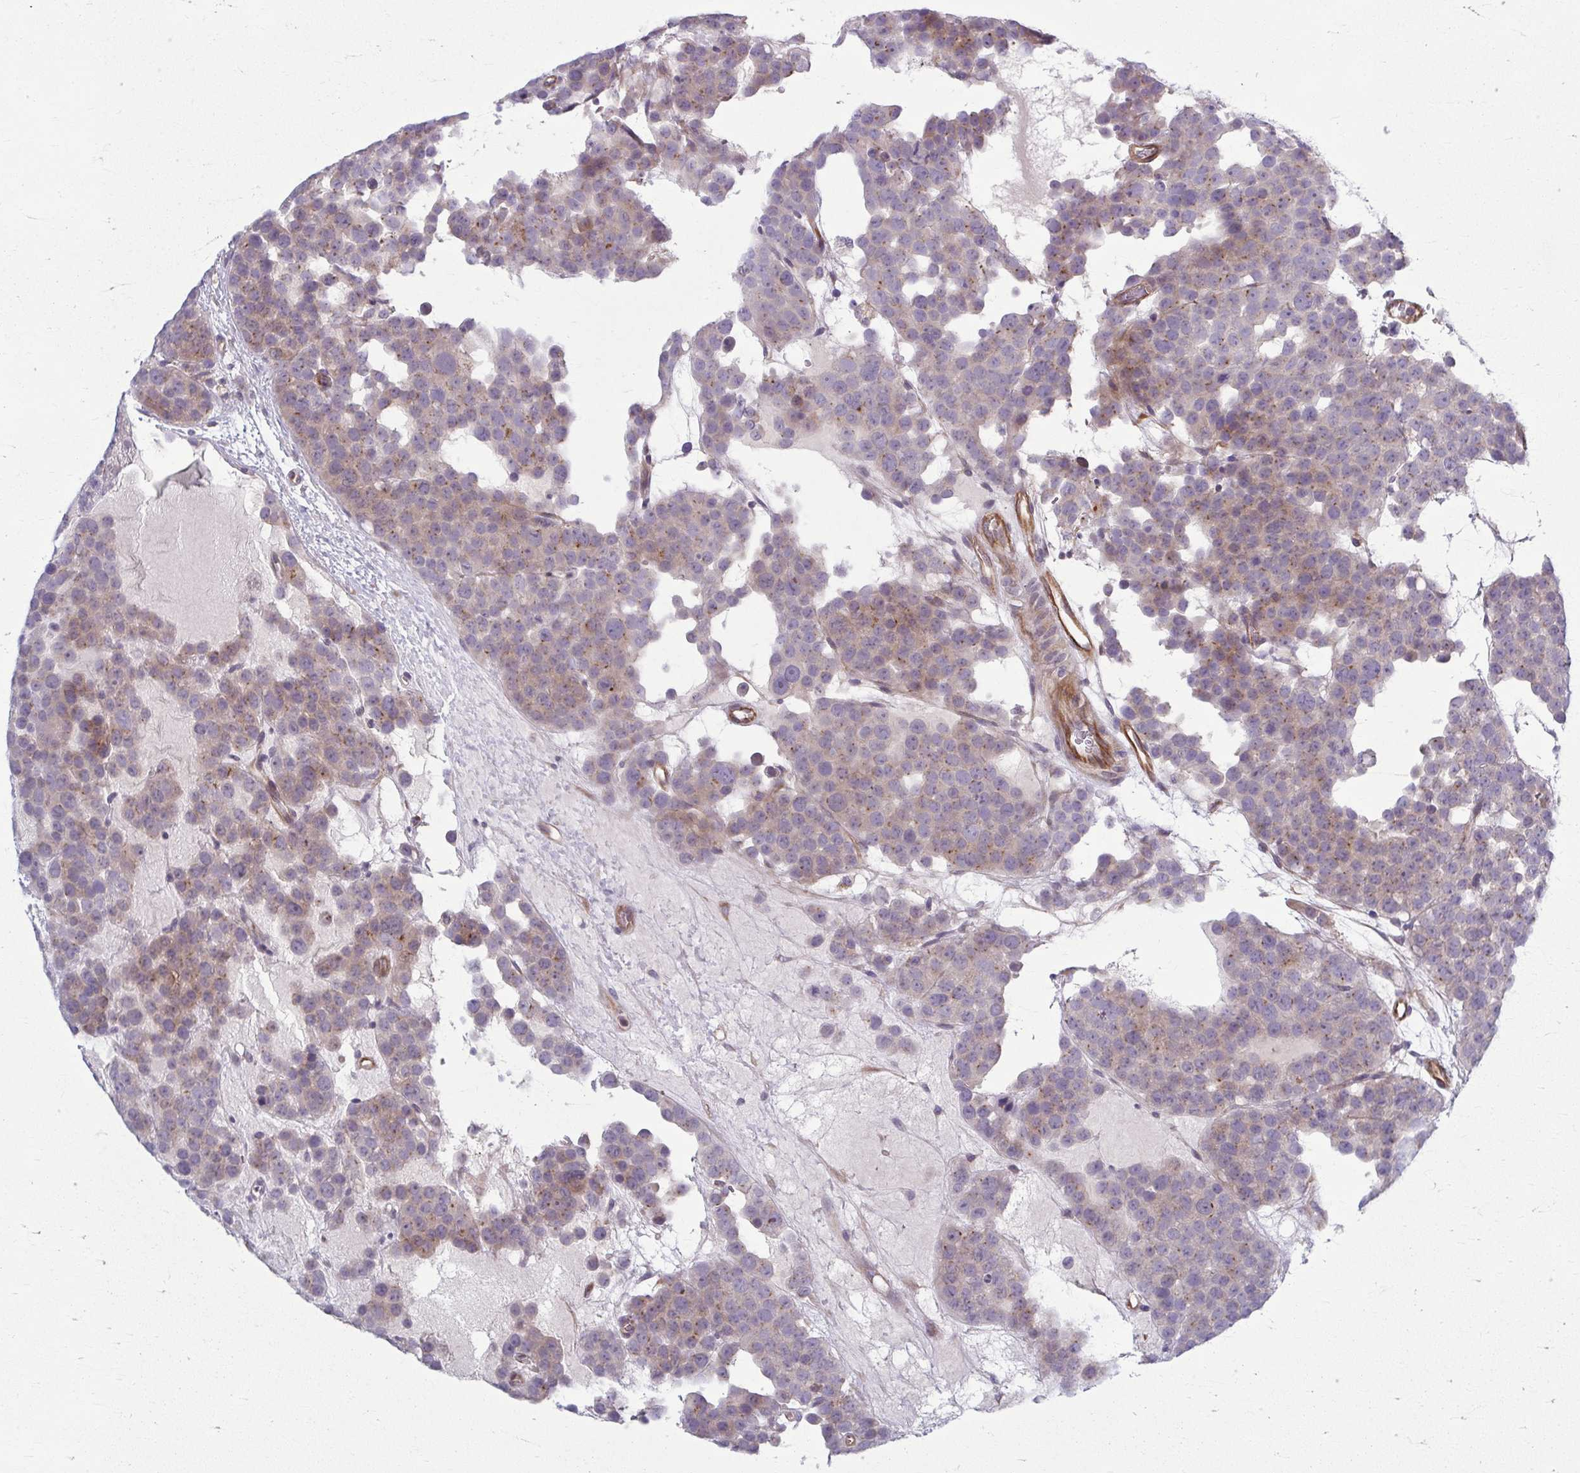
{"staining": {"intensity": "weak", "quantity": "25%-75%", "location": "cytoplasmic/membranous"}, "tissue": "testis cancer", "cell_type": "Tumor cells", "image_type": "cancer", "snomed": [{"axis": "morphology", "description": "Seminoma, NOS"}, {"axis": "topography", "description": "Testis"}], "caption": "Brown immunohistochemical staining in testis cancer (seminoma) demonstrates weak cytoplasmic/membranous staining in about 25%-75% of tumor cells.", "gene": "EID2B", "patient": {"sex": "male", "age": 71}}